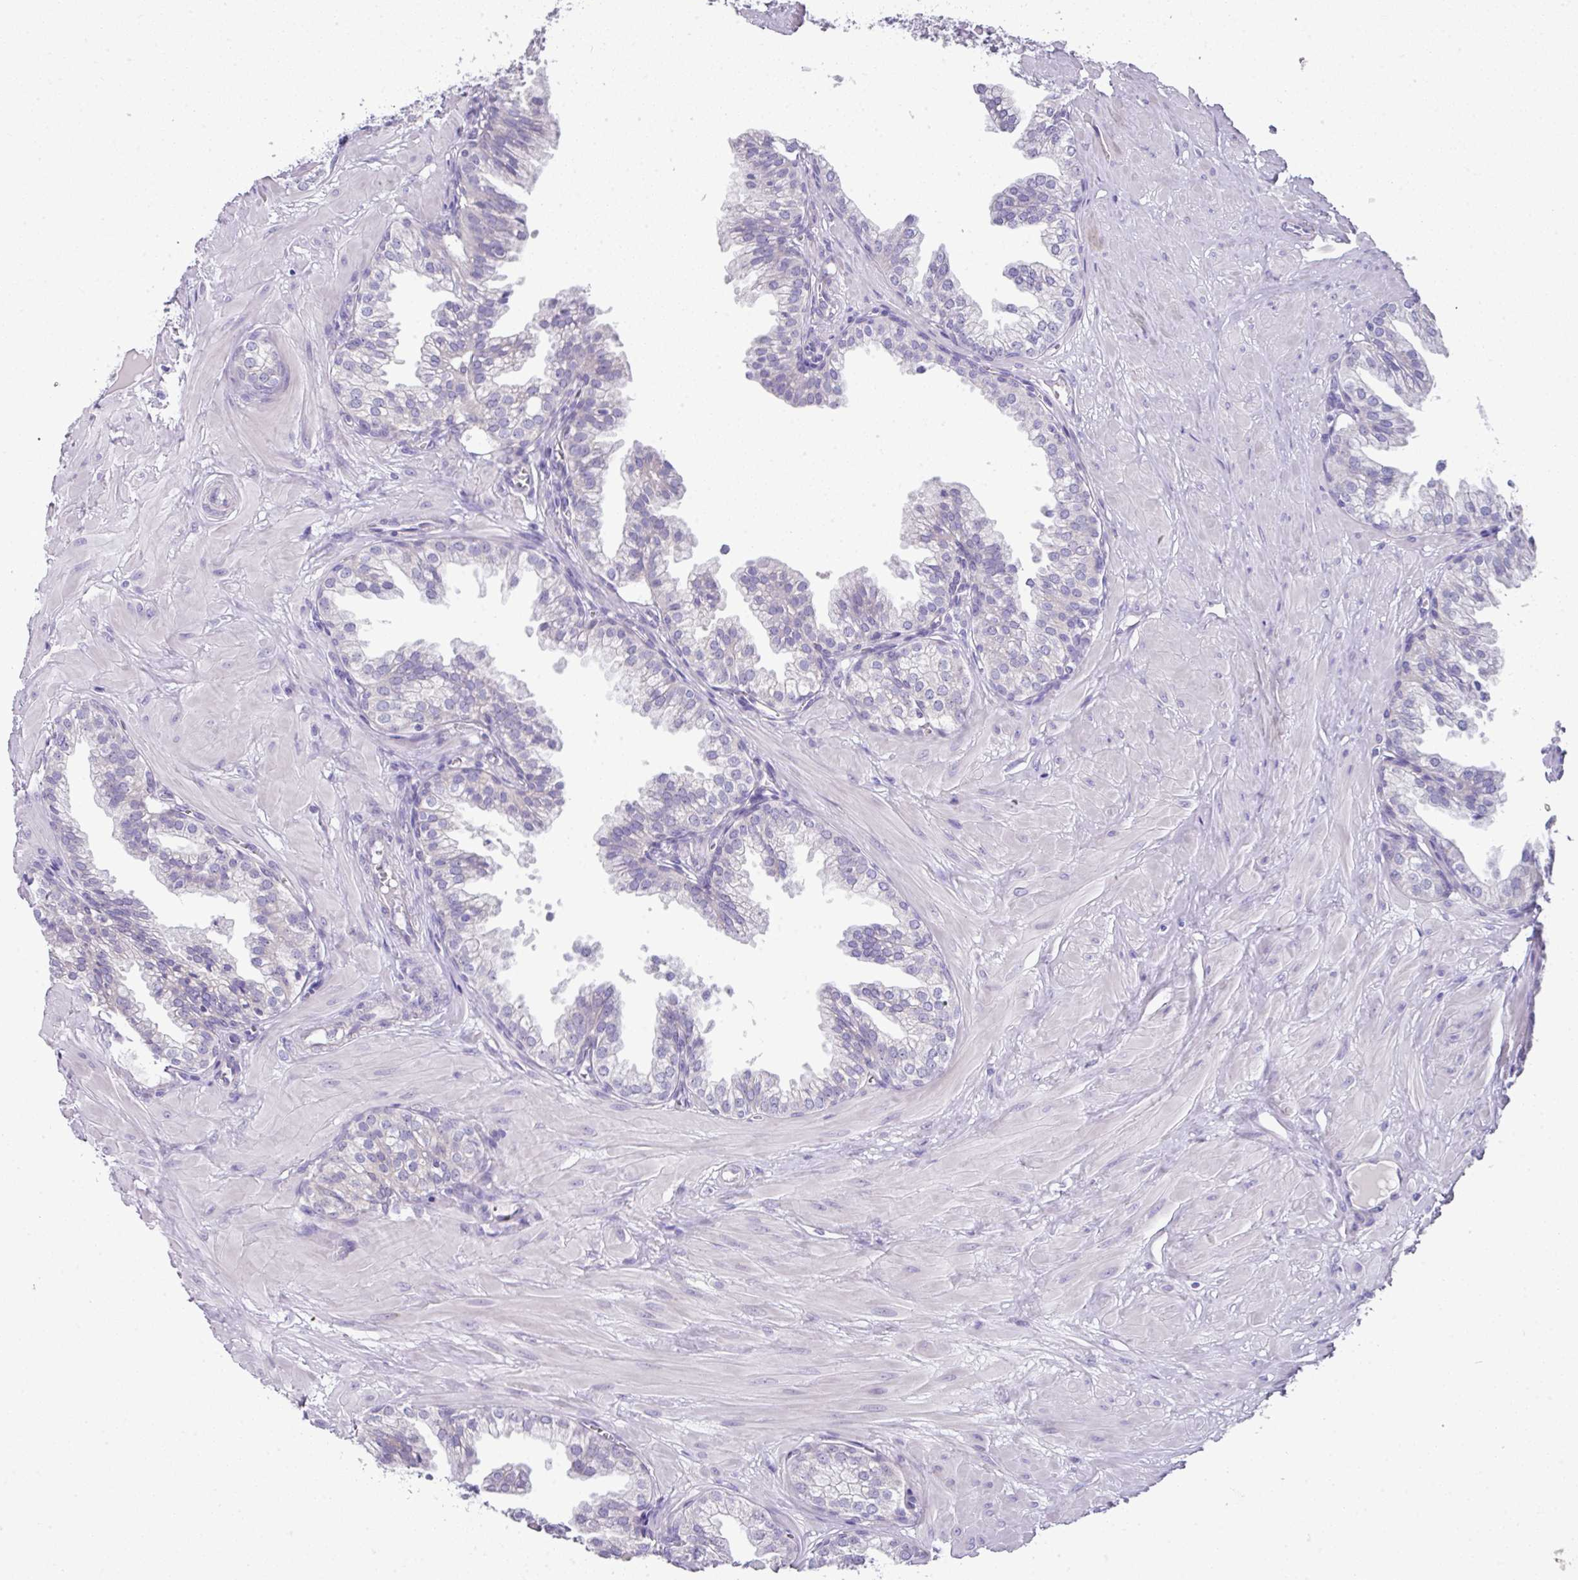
{"staining": {"intensity": "negative", "quantity": "none", "location": "none"}, "tissue": "prostate", "cell_type": "Glandular cells", "image_type": "normal", "snomed": [{"axis": "morphology", "description": "Normal tissue, NOS"}, {"axis": "topography", "description": "Prostate"}, {"axis": "topography", "description": "Peripheral nerve tissue"}], "caption": "DAB immunohistochemical staining of unremarkable human prostate demonstrates no significant positivity in glandular cells.", "gene": "GCG", "patient": {"sex": "male", "age": 55}}